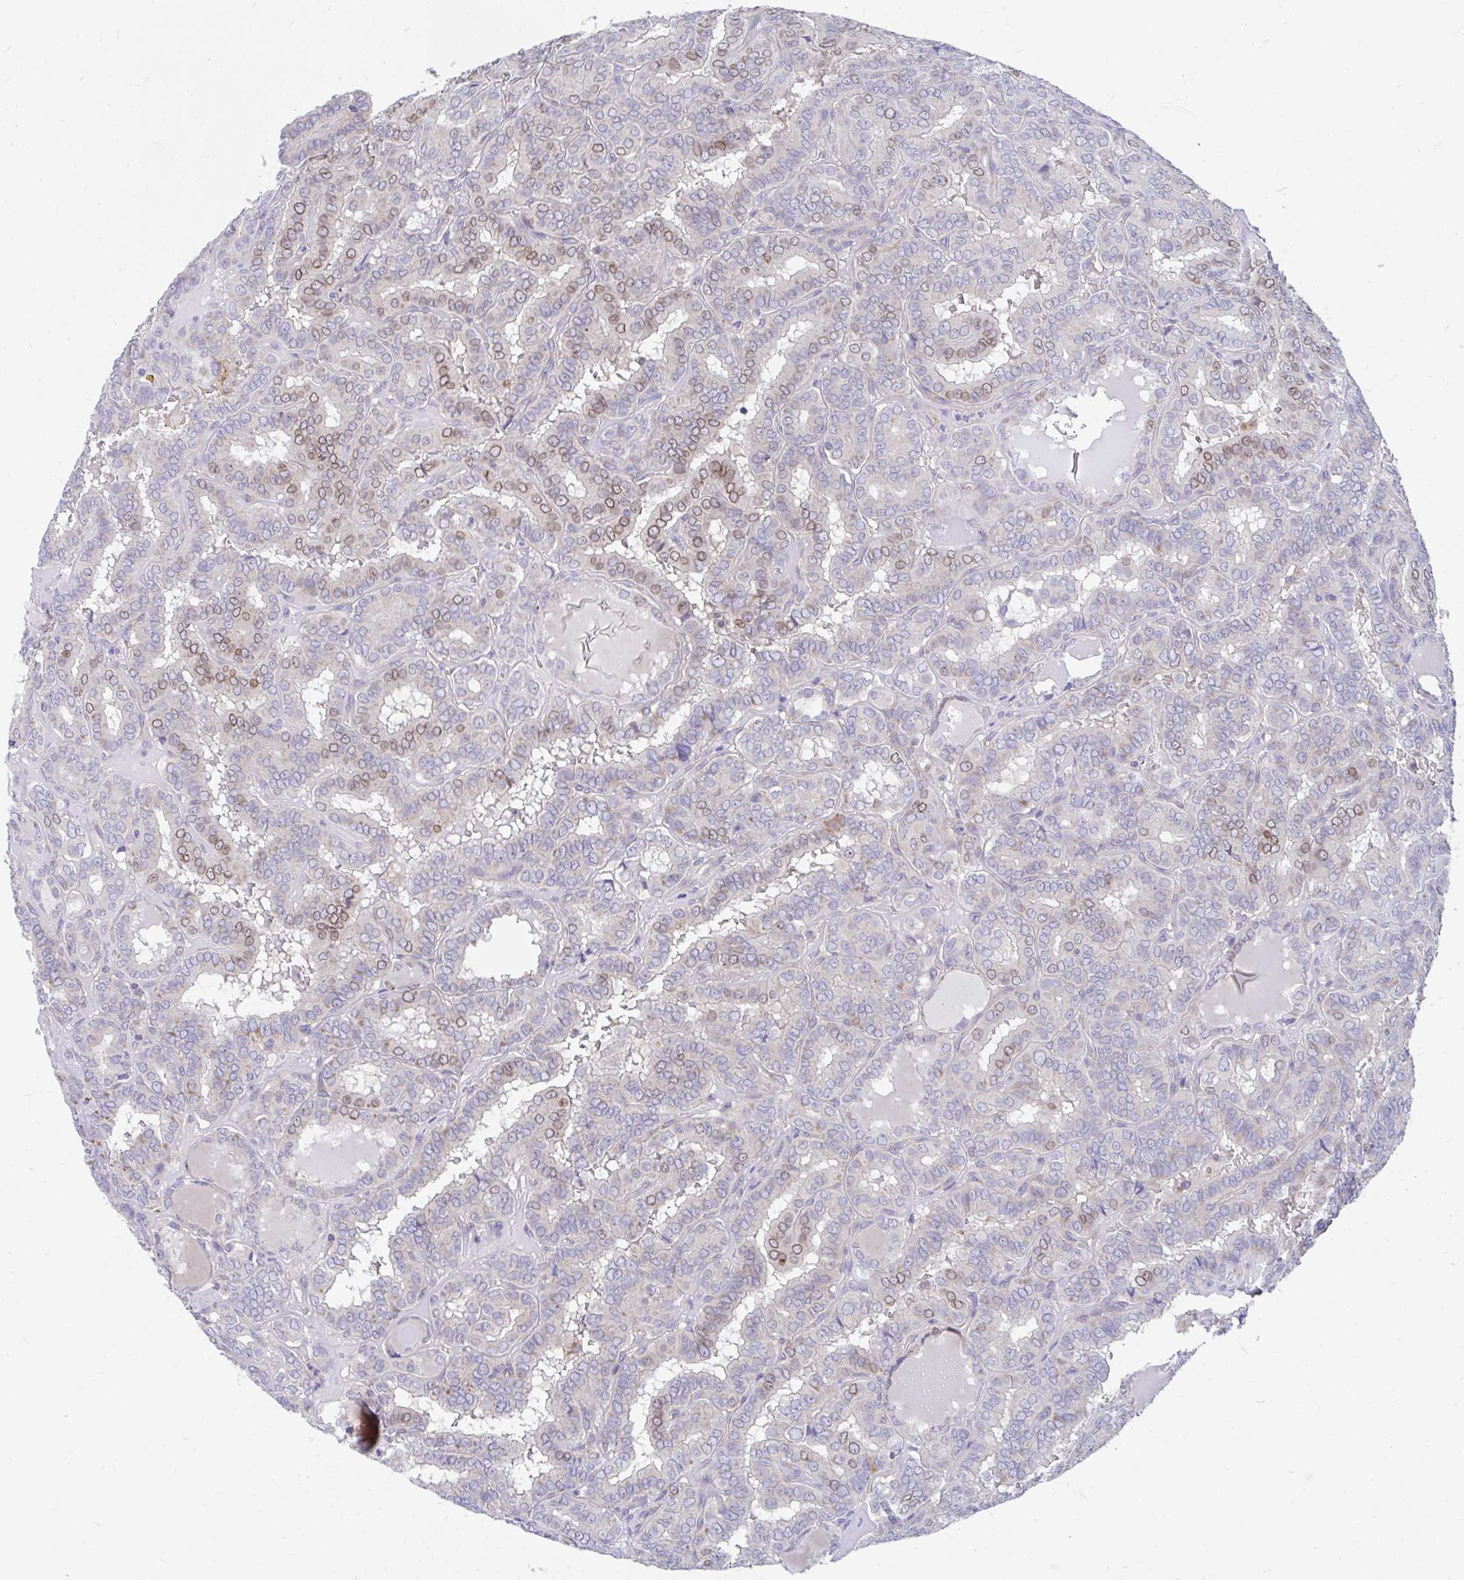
{"staining": {"intensity": "moderate", "quantity": "25%-75%", "location": "cytoplasmic/membranous,nuclear"}, "tissue": "thyroid cancer", "cell_type": "Tumor cells", "image_type": "cancer", "snomed": [{"axis": "morphology", "description": "Papillary adenocarcinoma, NOS"}, {"axis": "topography", "description": "Thyroid gland"}], "caption": "Immunohistochemistry (IHC) (DAB) staining of human thyroid cancer shows moderate cytoplasmic/membranous and nuclear protein staining in approximately 25%-75% of tumor cells.", "gene": "FHIP1B", "patient": {"sex": "female", "age": 46}}